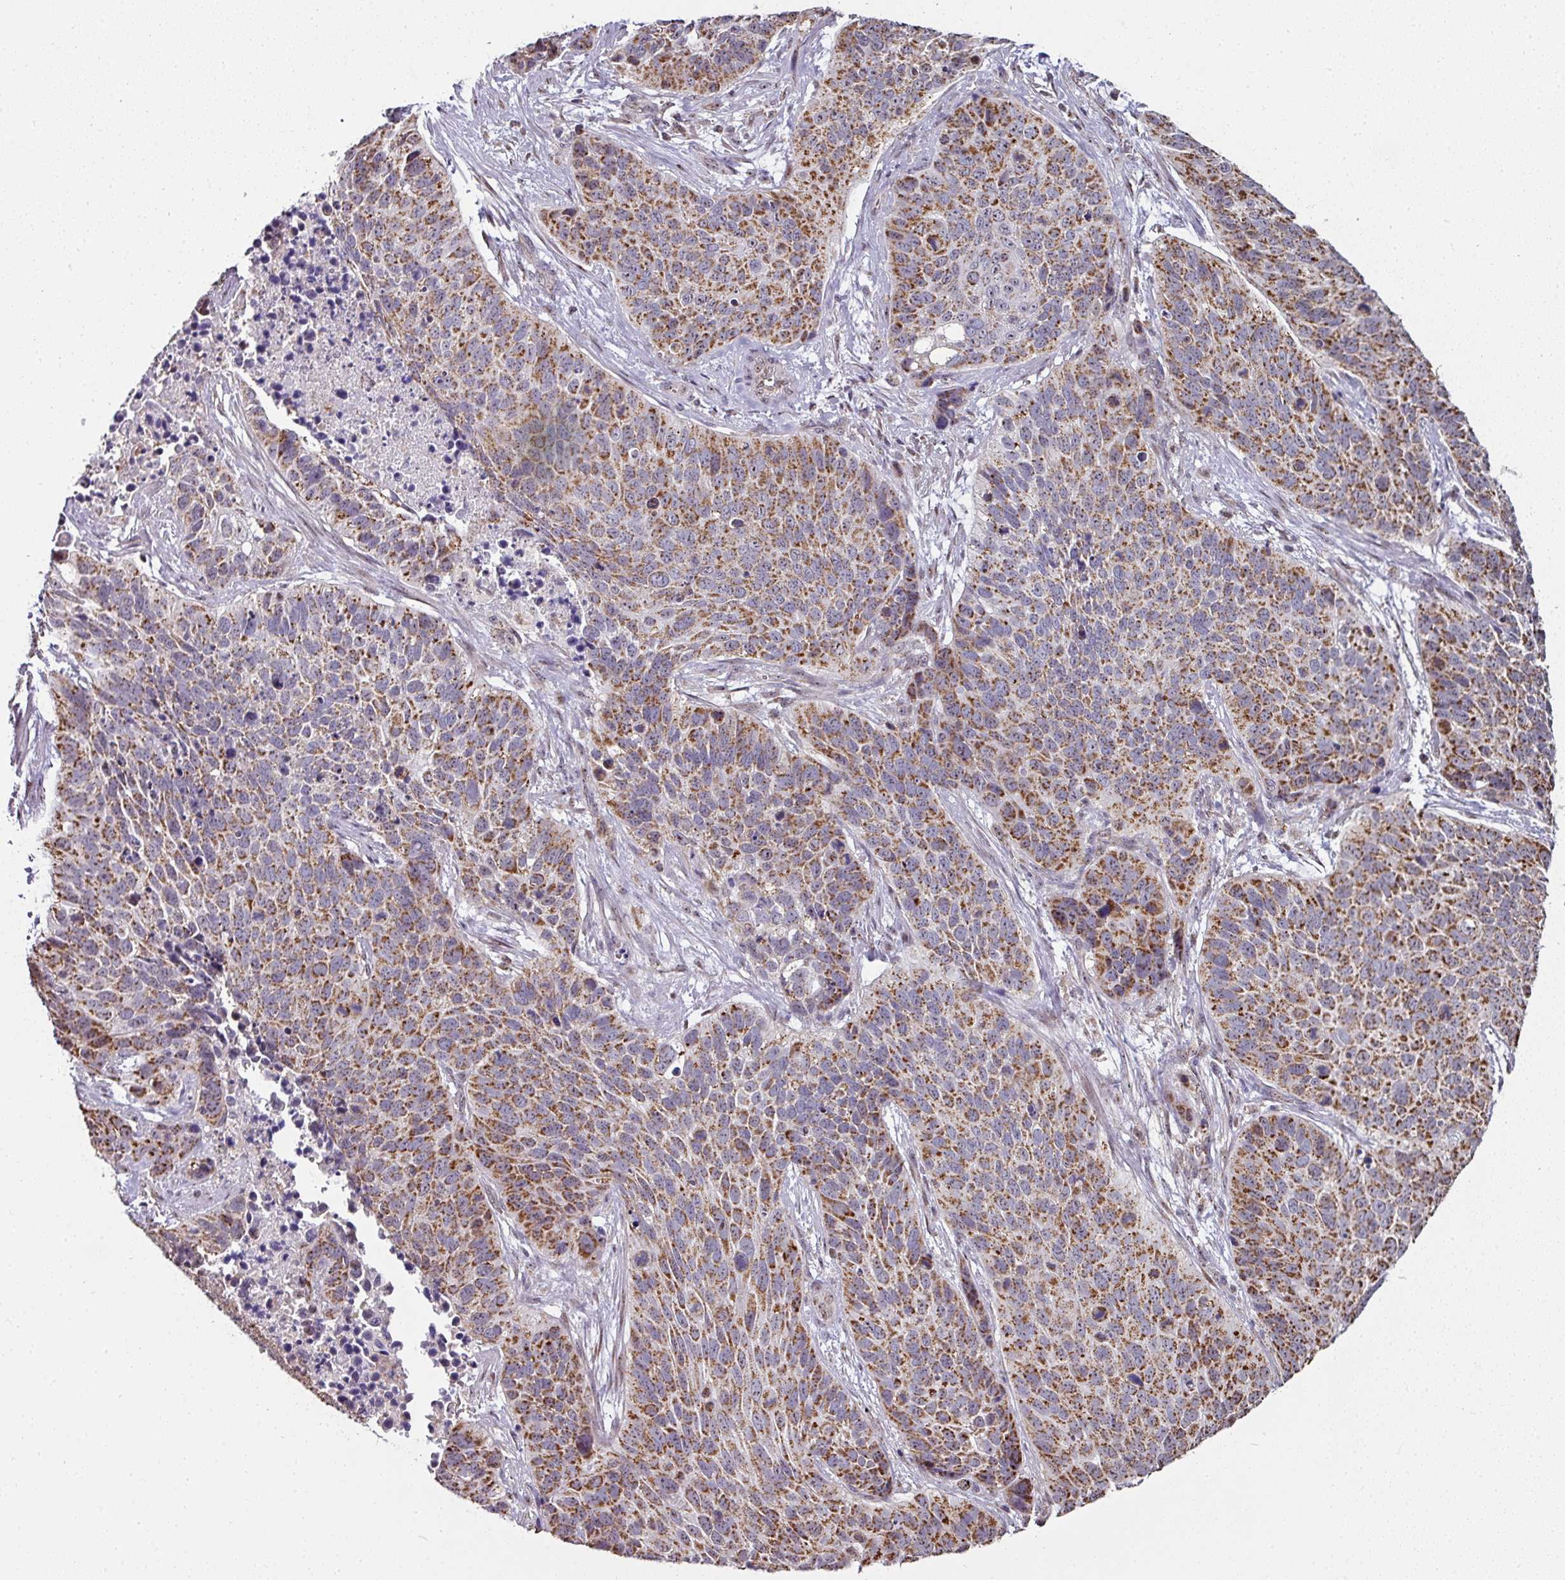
{"staining": {"intensity": "moderate", "quantity": ">75%", "location": "cytoplasmic/membranous,nuclear"}, "tissue": "lung cancer", "cell_type": "Tumor cells", "image_type": "cancer", "snomed": [{"axis": "morphology", "description": "Squamous cell carcinoma, NOS"}, {"axis": "topography", "description": "Lung"}], "caption": "Approximately >75% of tumor cells in human lung squamous cell carcinoma exhibit moderate cytoplasmic/membranous and nuclear protein positivity as visualized by brown immunohistochemical staining.", "gene": "NACC2", "patient": {"sex": "male", "age": 62}}